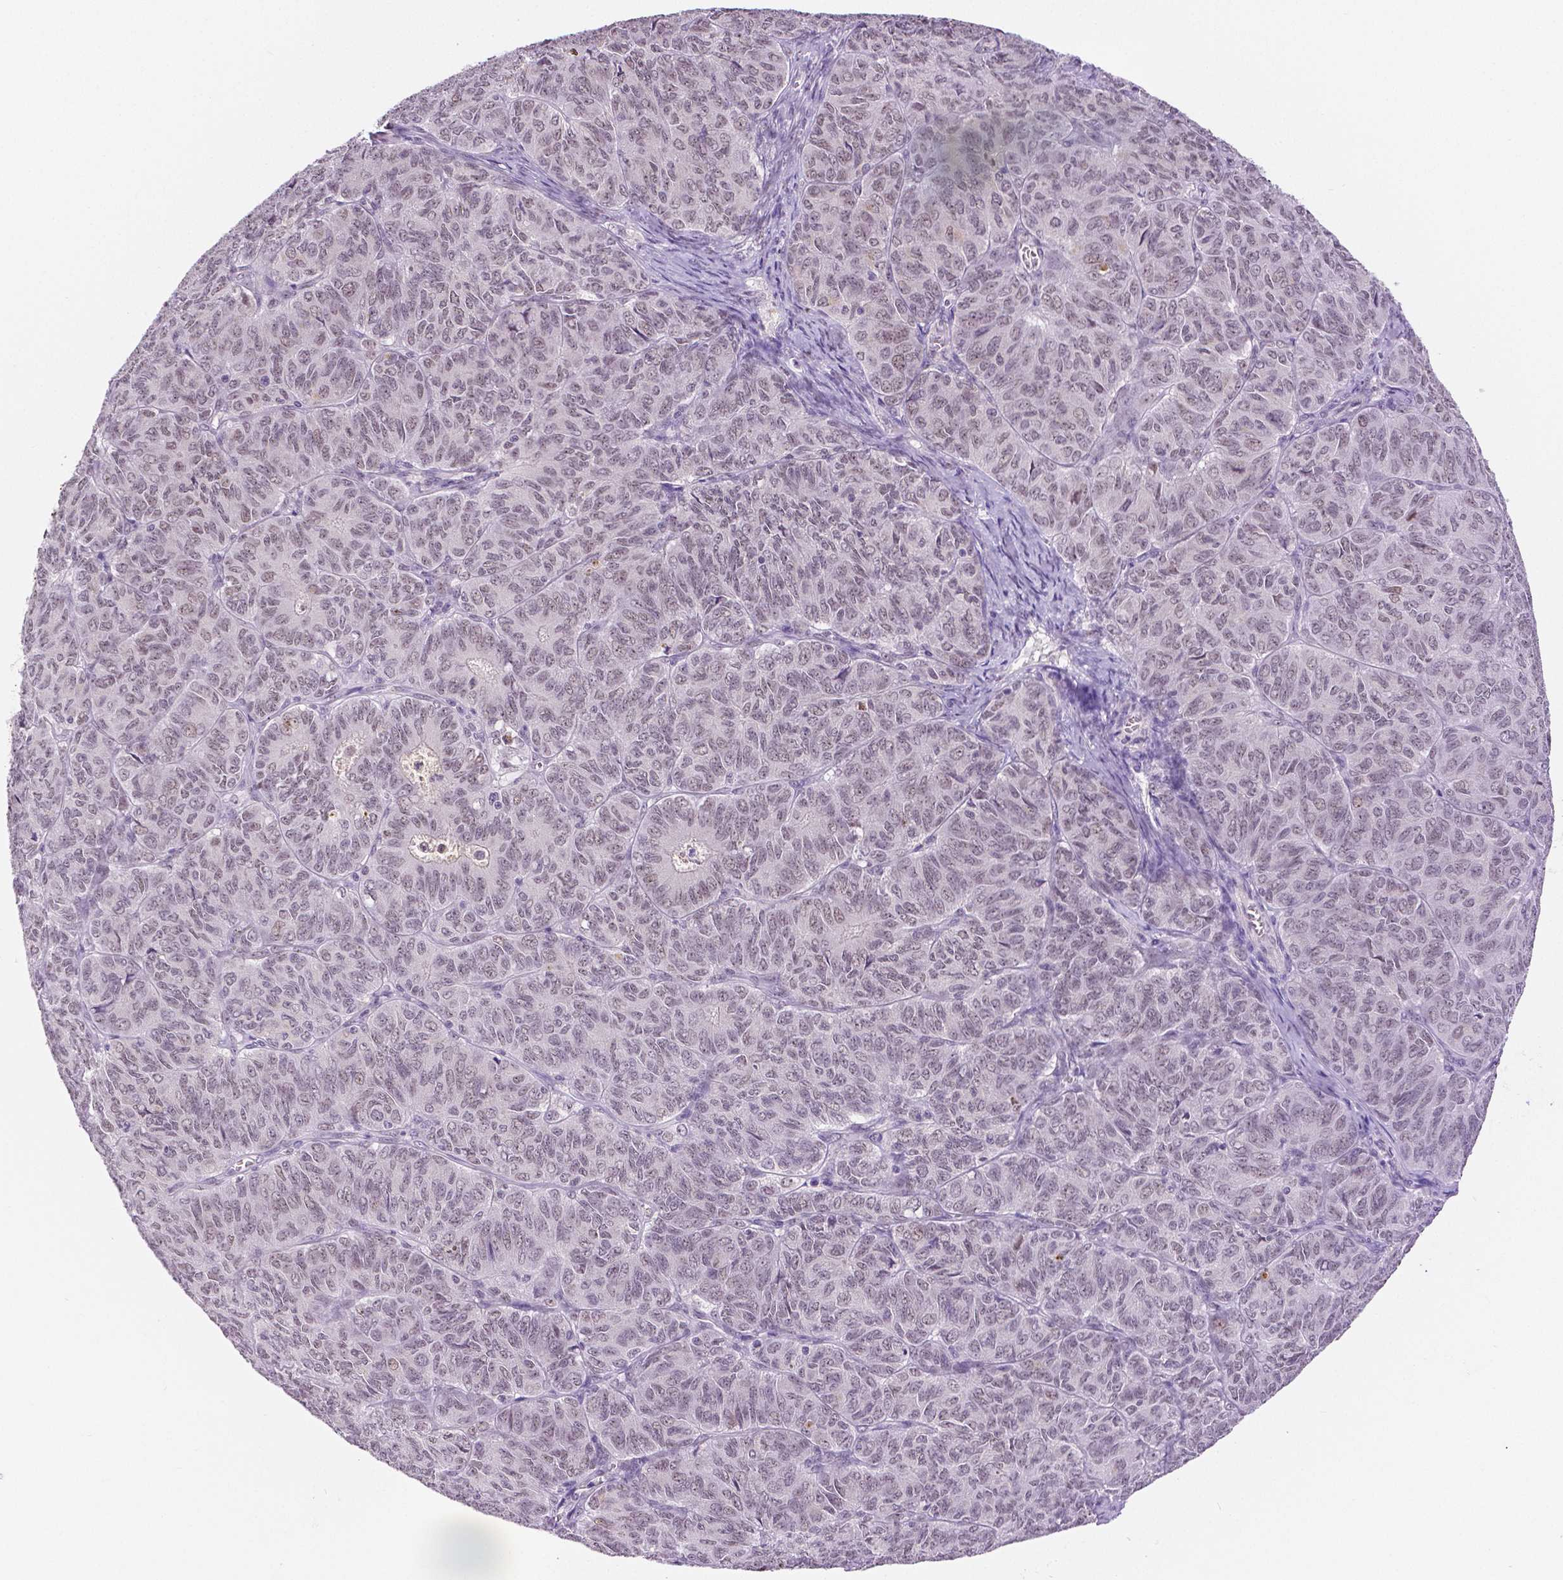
{"staining": {"intensity": "weak", "quantity": "25%-75%", "location": "nuclear"}, "tissue": "ovarian cancer", "cell_type": "Tumor cells", "image_type": "cancer", "snomed": [{"axis": "morphology", "description": "Carcinoma, endometroid"}, {"axis": "topography", "description": "Ovary"}], "caption": "An IHC histopathology image of tumor tissue is shown. Protein staining in brown highlights weak nuclear positivity in endometroid carcinoma (ovarian) within tumor cells. (DAB IHC, brown staining for protein, blue staining for nuclei).", "gene": "NHP2", "patient": {"sex": "female", "age": 80}}